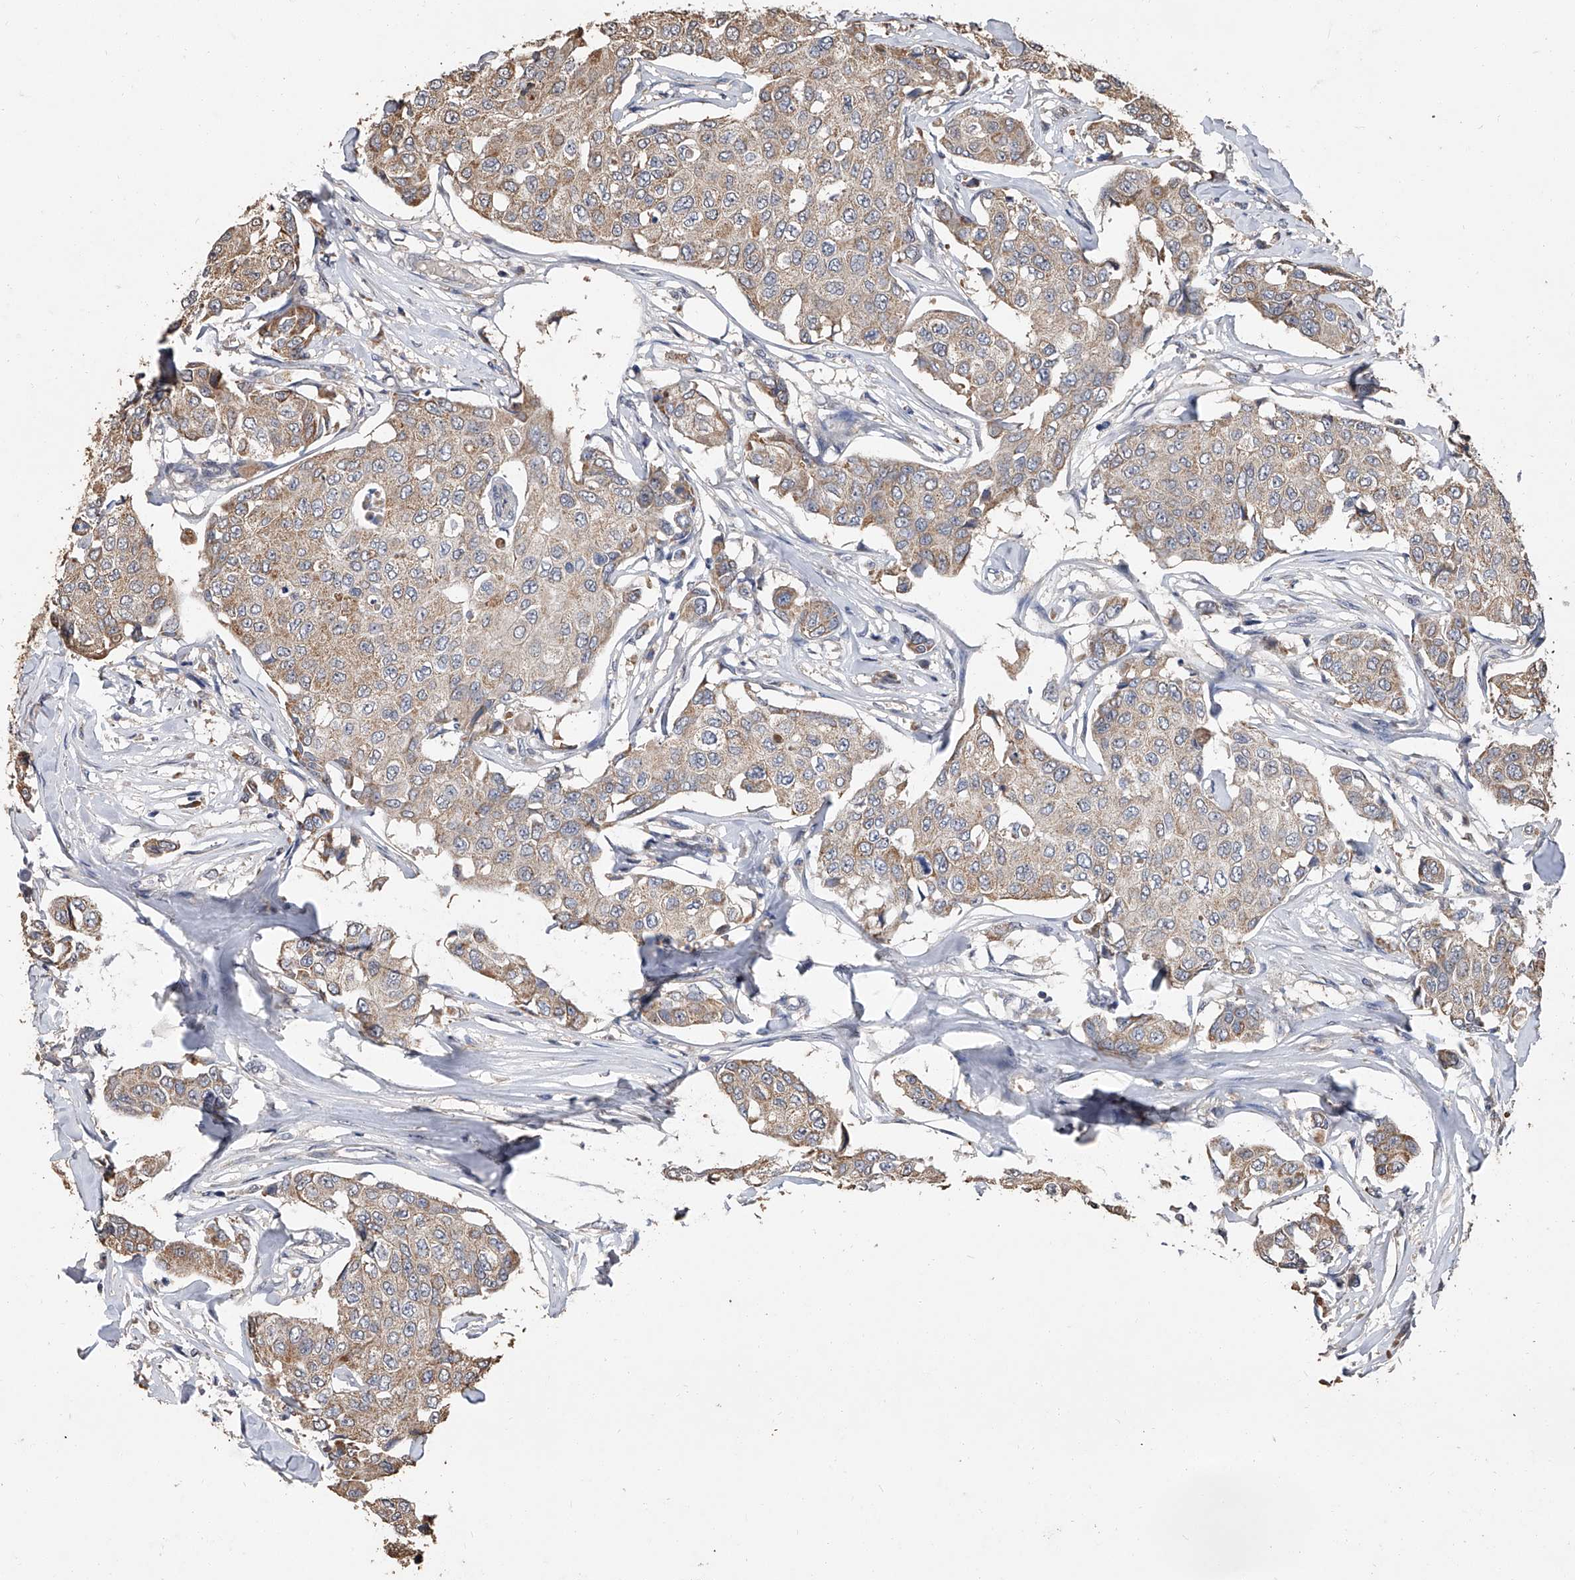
{"staining": {"intensity": "moderate", "quantity": ">75%", "location": "cytoplasmic/membranous"}, "tissue": "breast cancer", "cell_type": "Tumor cells", "image_type": "cancer", "snomed": [{"axis": "morphology", "description": "Duct carcinoma"}, {"axis": "topography", "description": "Breast"}], "caption": "High-power microscopy captured an immunohistochemistry (IHC) histopathology image of breast invasive ductal carcinoma, revealing moderate cytoplasmic/membranous expression in about >75% of tumor cells. Nuclei are stained in blue.", "gene": "LTV1", "patient": {"sex": "female", "age": 80}}